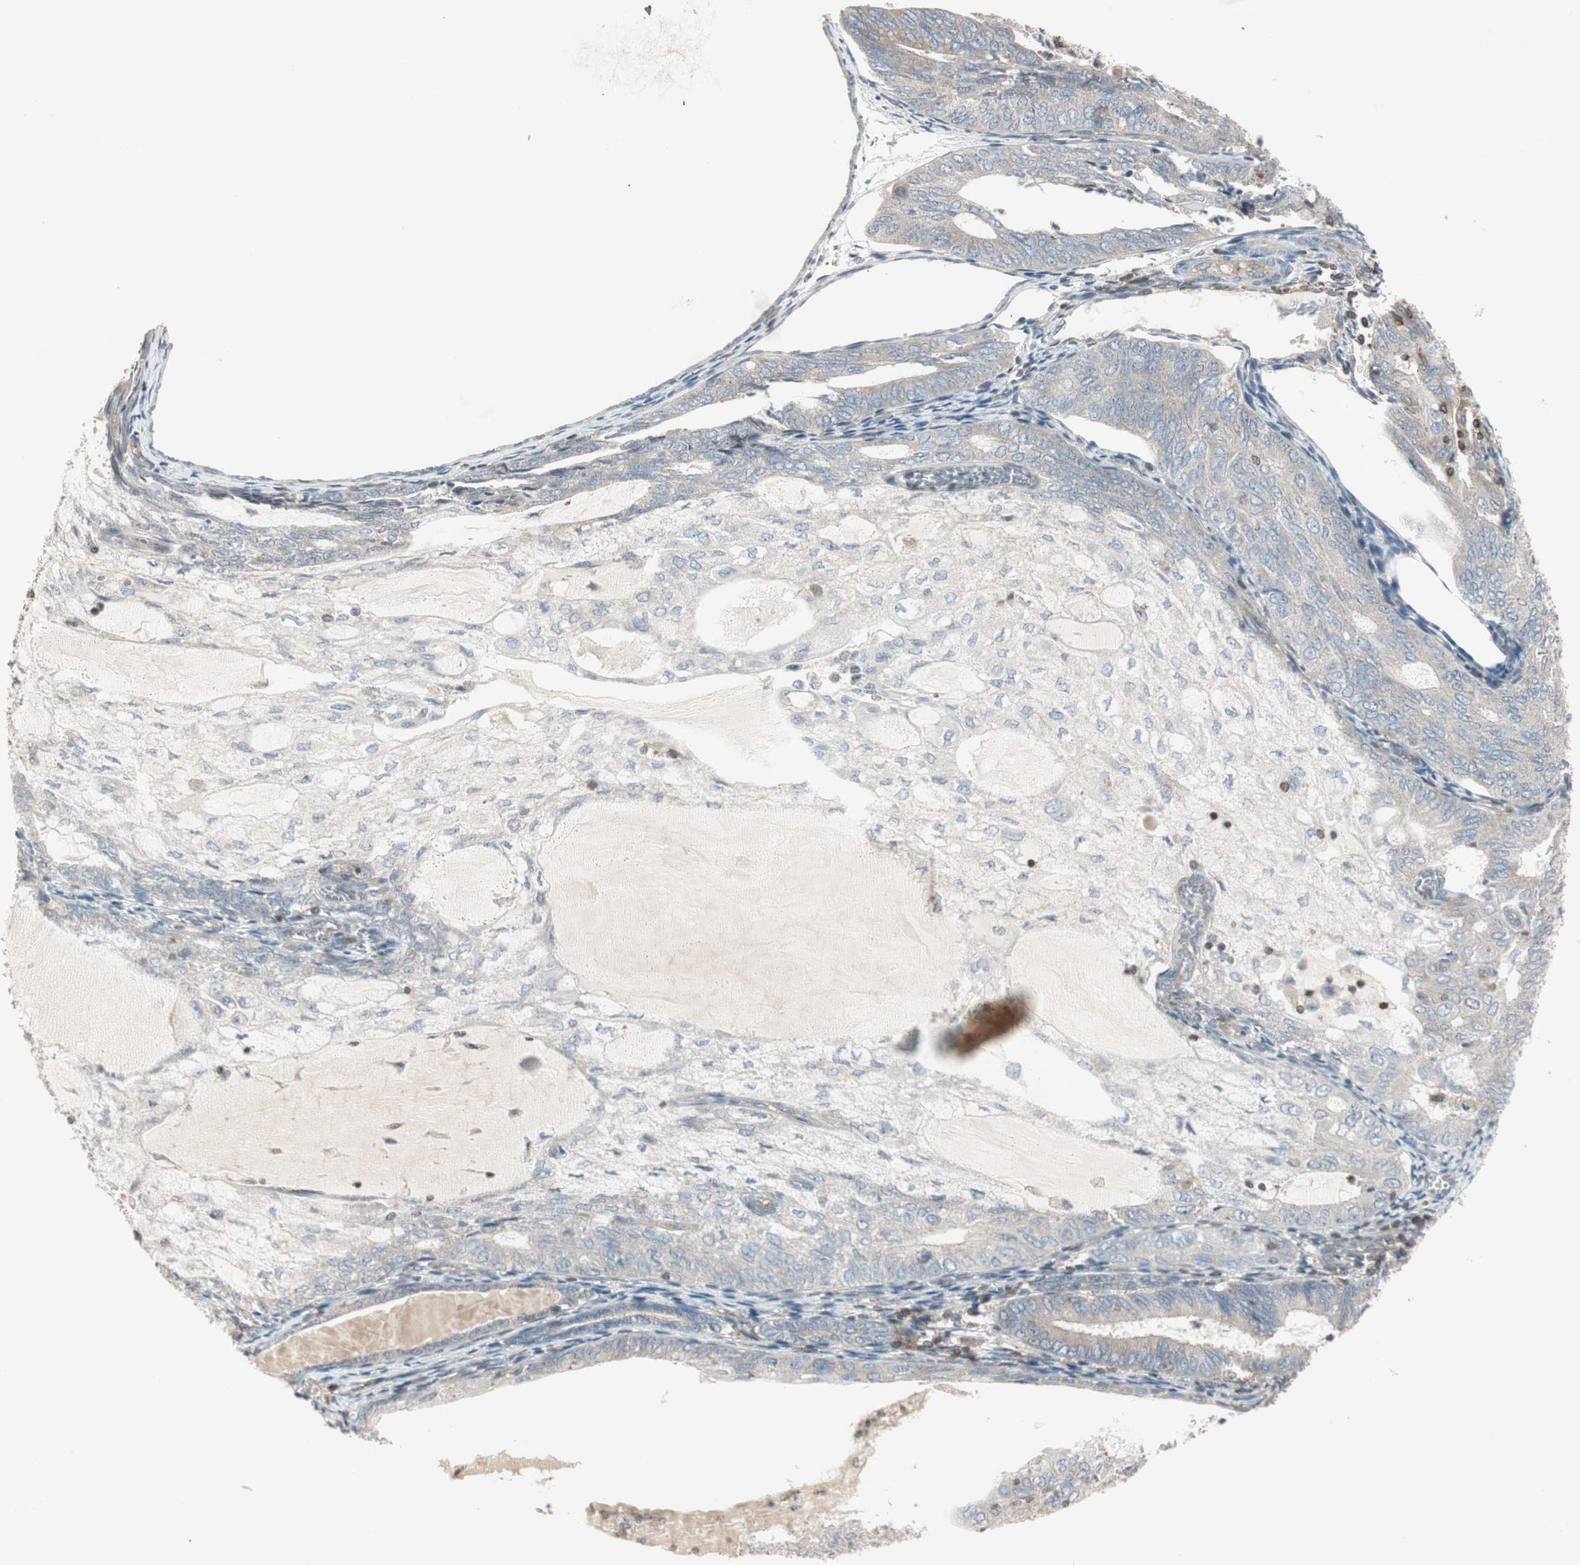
{"staining": {"intensity": "weak", "quantity": "25%-75%", "location": "cytoplasmic/membranous"}, "tissue": "endometrial cancer", "cell_type": "Tumor cells", "image_type": "cancer", "snomed": [{"axis": "morphology", "description": "Adenocarcinoma, NOS"}, {"axis": "topography", "description": "Endometrium"}], "caption": "Immunohistochemistry photomicrograph of endometrial cancer (adenocarcinoma) stained for a protein (brown), which displays low levels of weak cytoplasmic/membranous expression in approximately 25%-75% of tumor cells.", "gene": "ARHGEF1", "patient": {"sex": "female", "age": 81}}